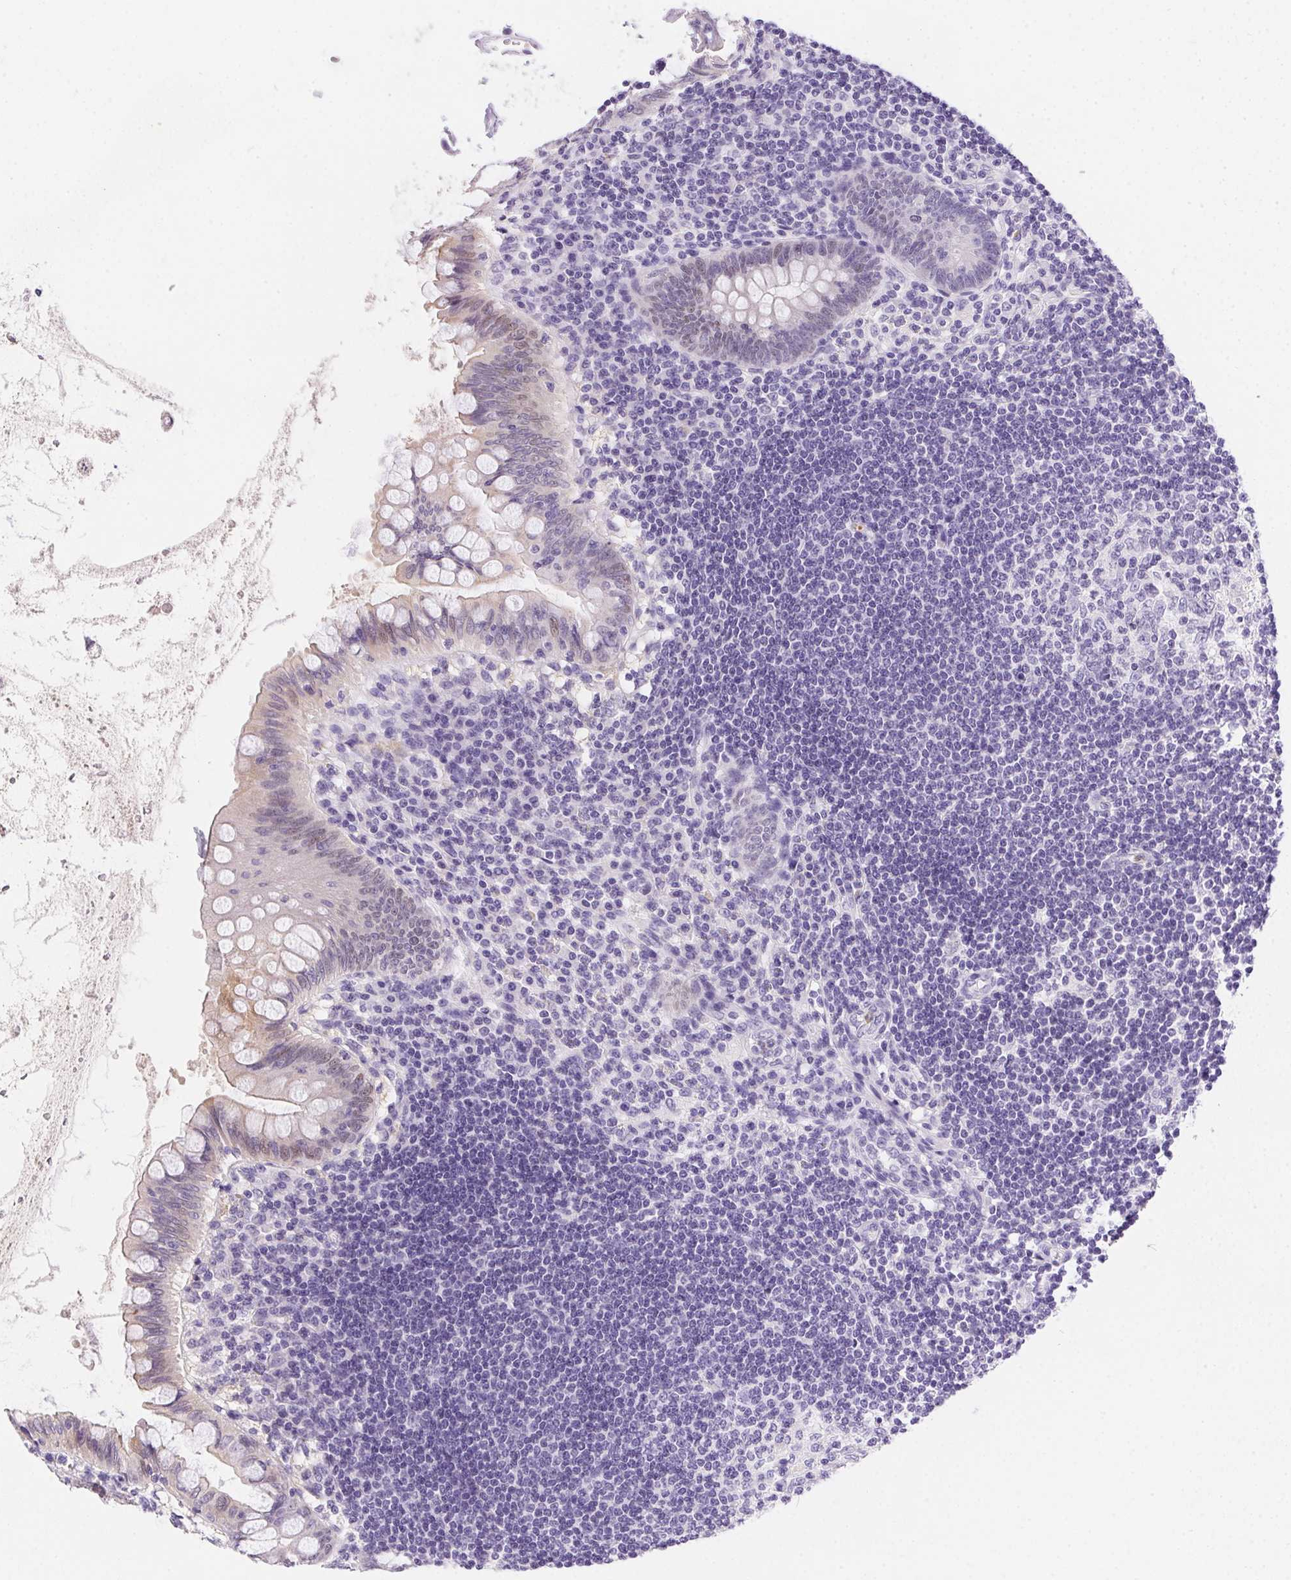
{"staining": {"intensity": "weak", "quantity": "<25%", "location": "cytoplasmic/membranous,nuclear"}, "tissue": "appendix", "cell_type": "Glandular cells", "image_type": "normal", "snomed": [{"axis": "morphology", "description": "Normal tissue, NOS"}, {"axis": "topography", "description": "Appendix"}], "caption": "Immunohistochemistry of normal appendix reveals no expression in glandular cells. (DAB immunohistochemistry (IHC) with hematoxylin counter stain).", "gene": "SSTR4", "patient": {"sex": "female", "age": 57}}